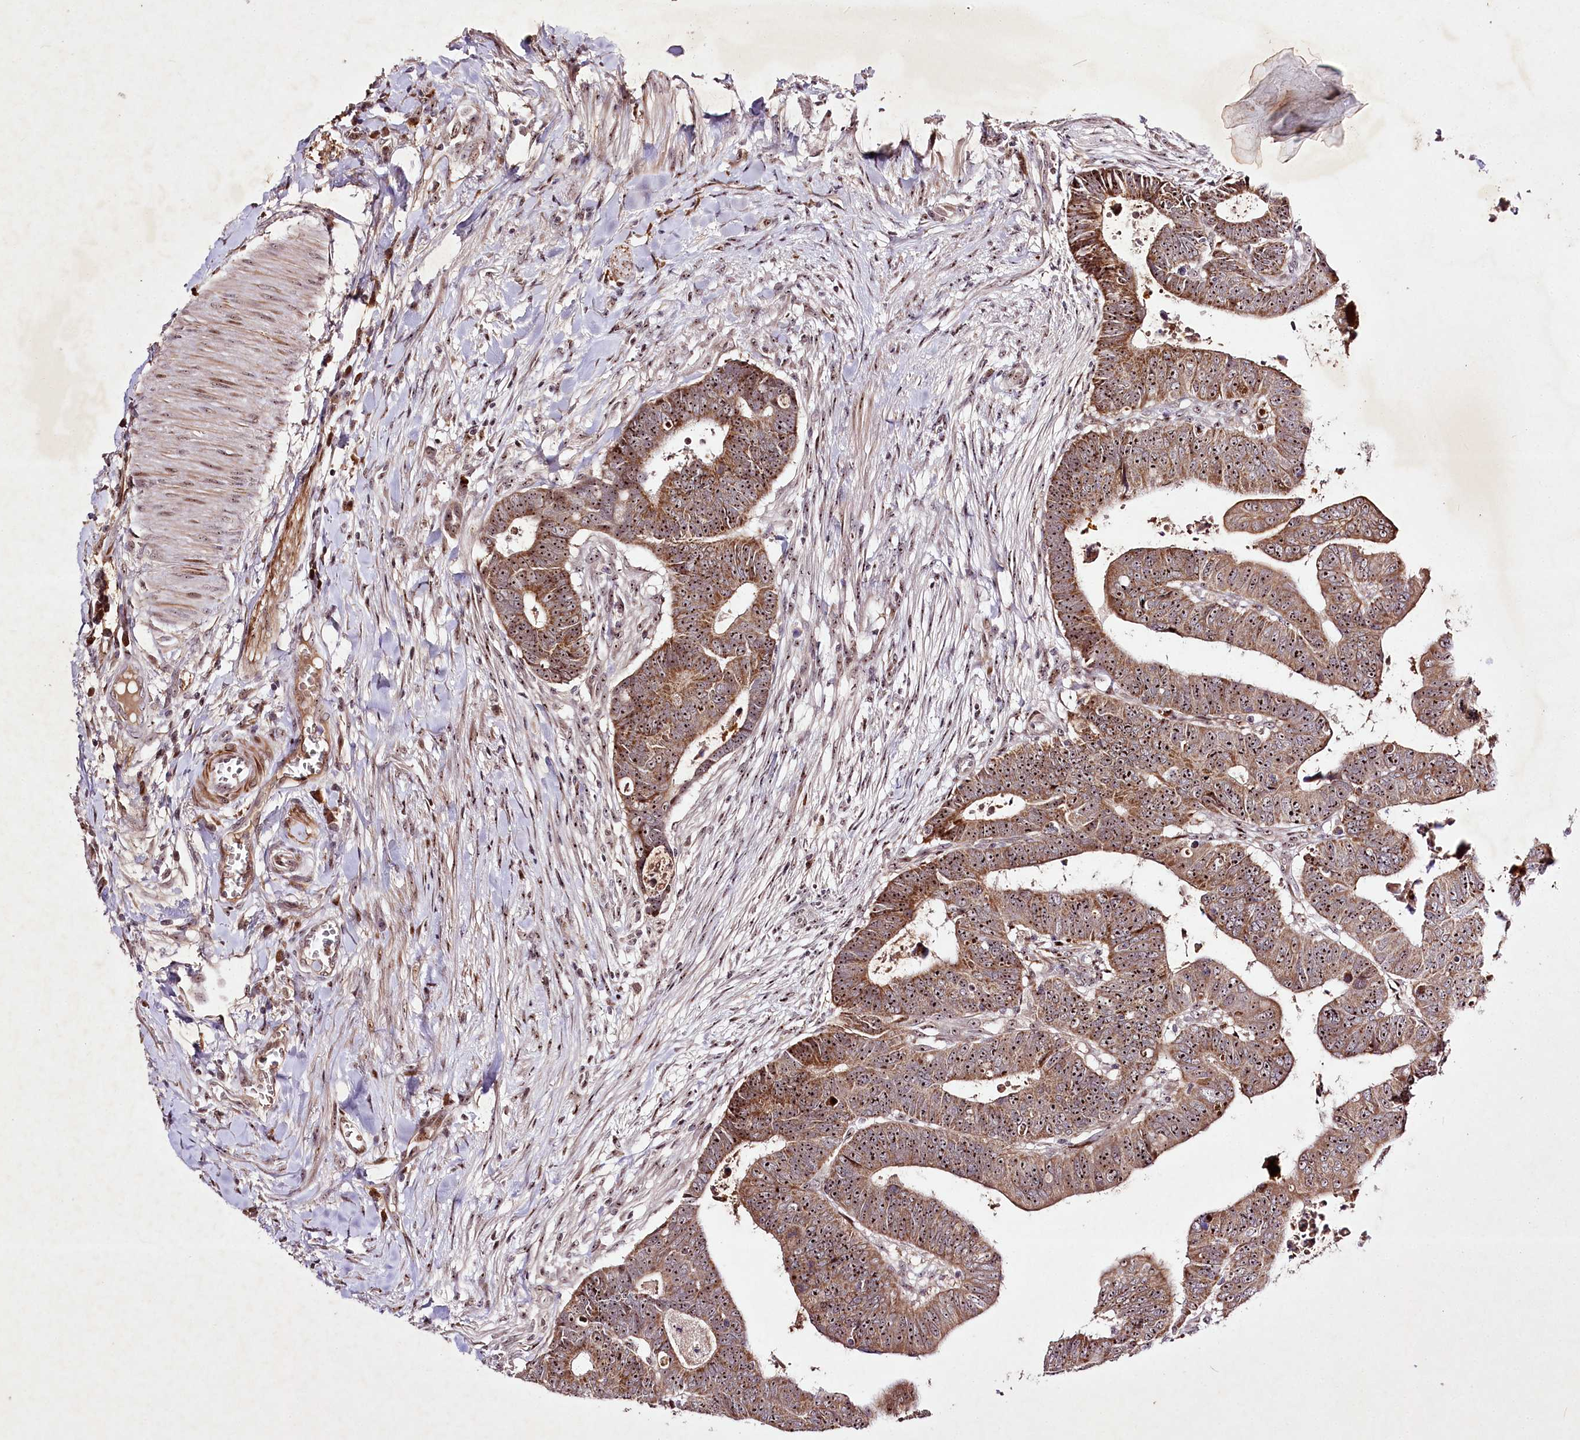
{"staining": {"intensity": "moderate", "quantity": ">75%", "location": "cytoplasmic/membranous,nuclear"}, "tissue": "colorectal cancer", "cell_type": "Tumor cells", "image_type": "cancer", "snomed": [{"axis": "morphology", "description": "Normal tissue, NOS"}, {"axis": "morphology", "description": "Adenocarcinoma, NOS"}, {"axis": "topography", "description": "Rectum"}], "caption": "Protein expression analysis of colorectal adenocarcinoma displays moderate cytoplasmic/membranous and nuclear staining in approximately >75% of tumor cells. (Stains: DAB (3,3'-diaminobenzidine) in brown, nuclei in blue, Microscopy: brightfield microscopy at high magnification).", "gene": "DMP1", "patient": {"sex": "female", "age": 65}}